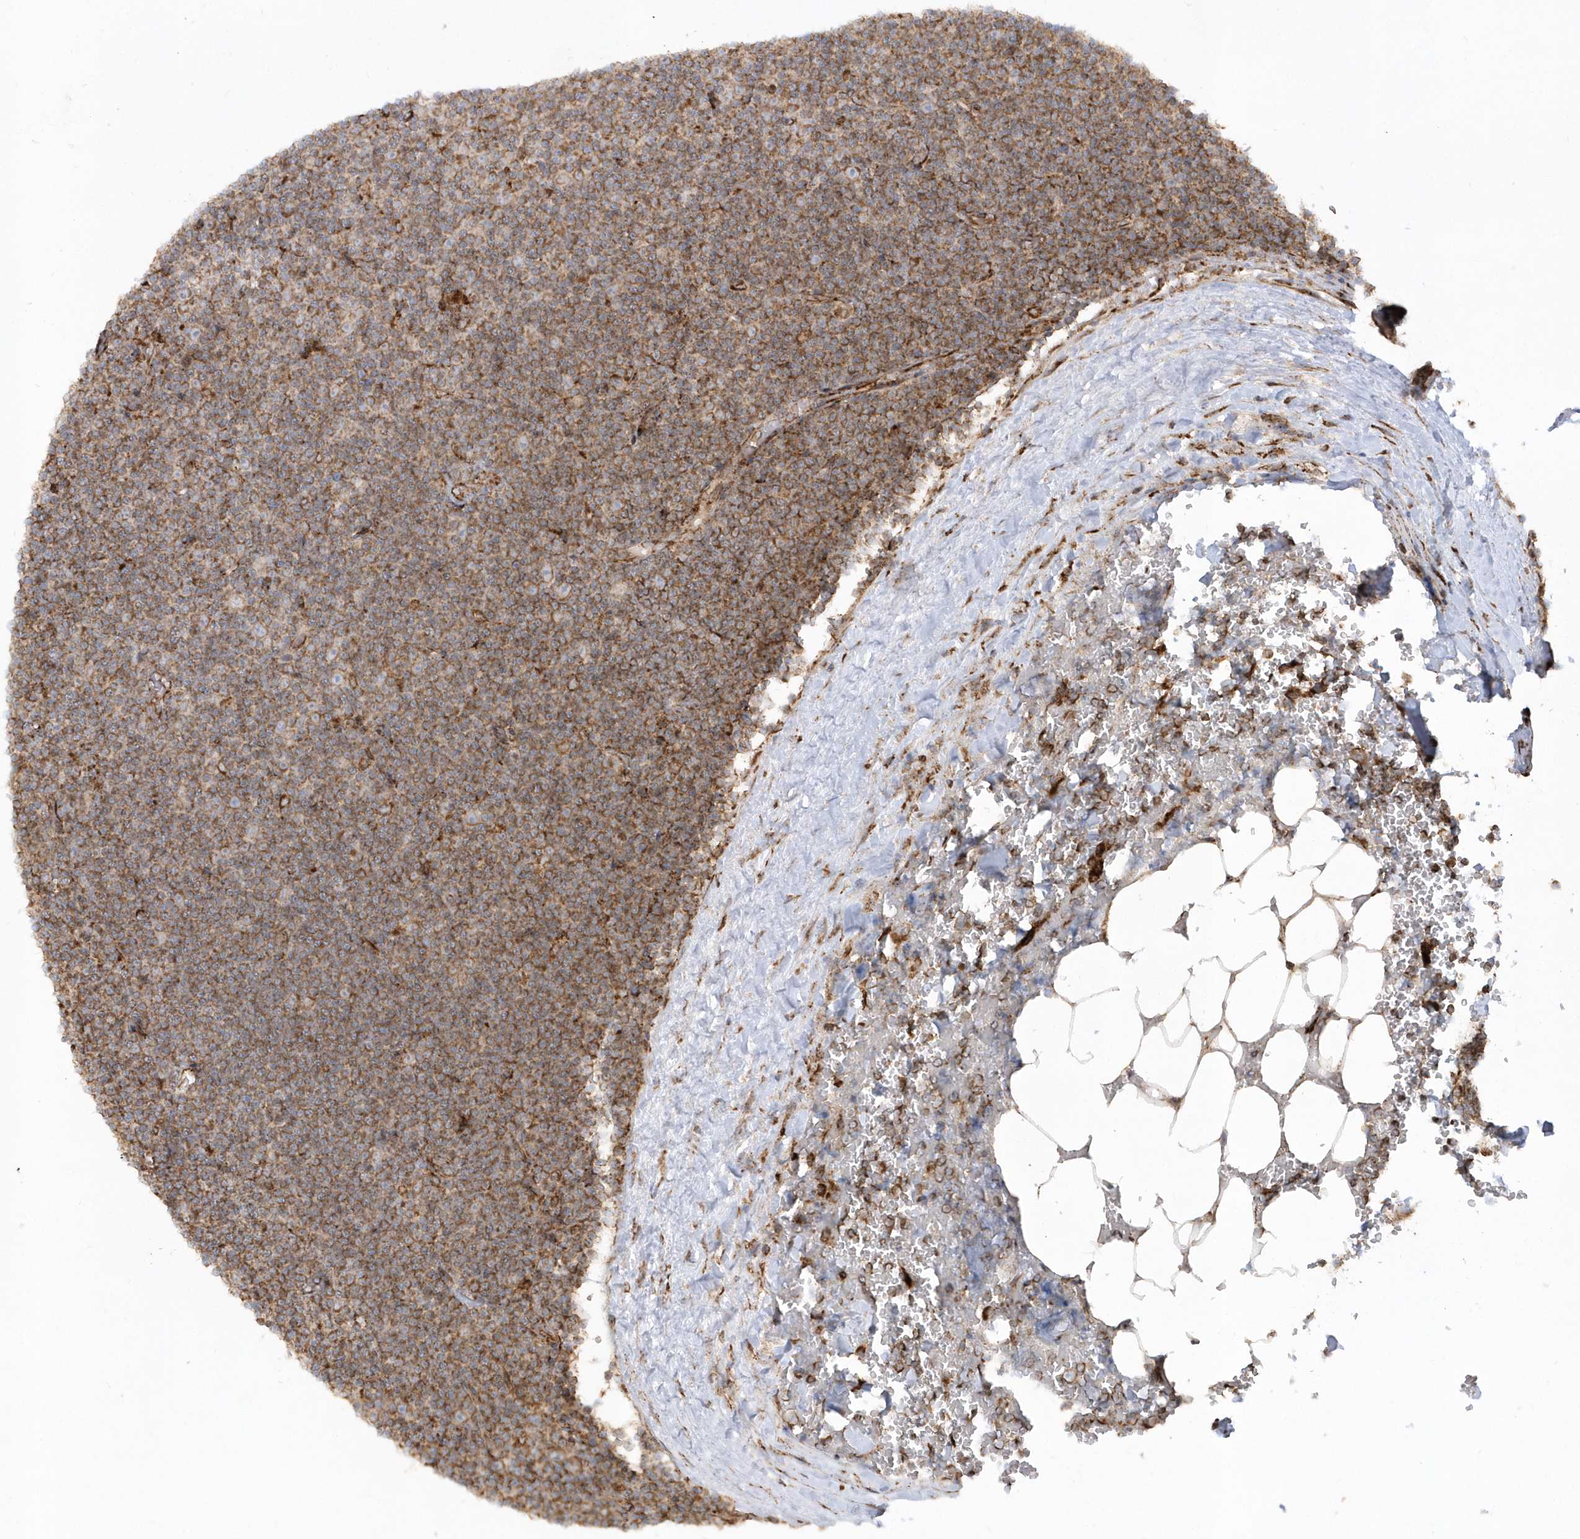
{"staining": {"intensity": "moderate", "quantity": ">75%", "location": "cytoplasmic/membranous"}, "tissue": "lymphoma", "cell_type": "Tumor cells", "image_type": "cancer", "snomed": [{"axis": "morphology", "description": "Malignant lymphoma, non-Hodgkin's type, Low grade"}, {"axis": "topography", "description": "Lymph node"}], "caption": "Human malignant lymphoma, non-Hodgkin's type (low-grade) stained with a protein marker exhibits moderate staining in tumor cells.", "gene": "SH3BP2", "patient": {"sex": "female", "age": 67}}